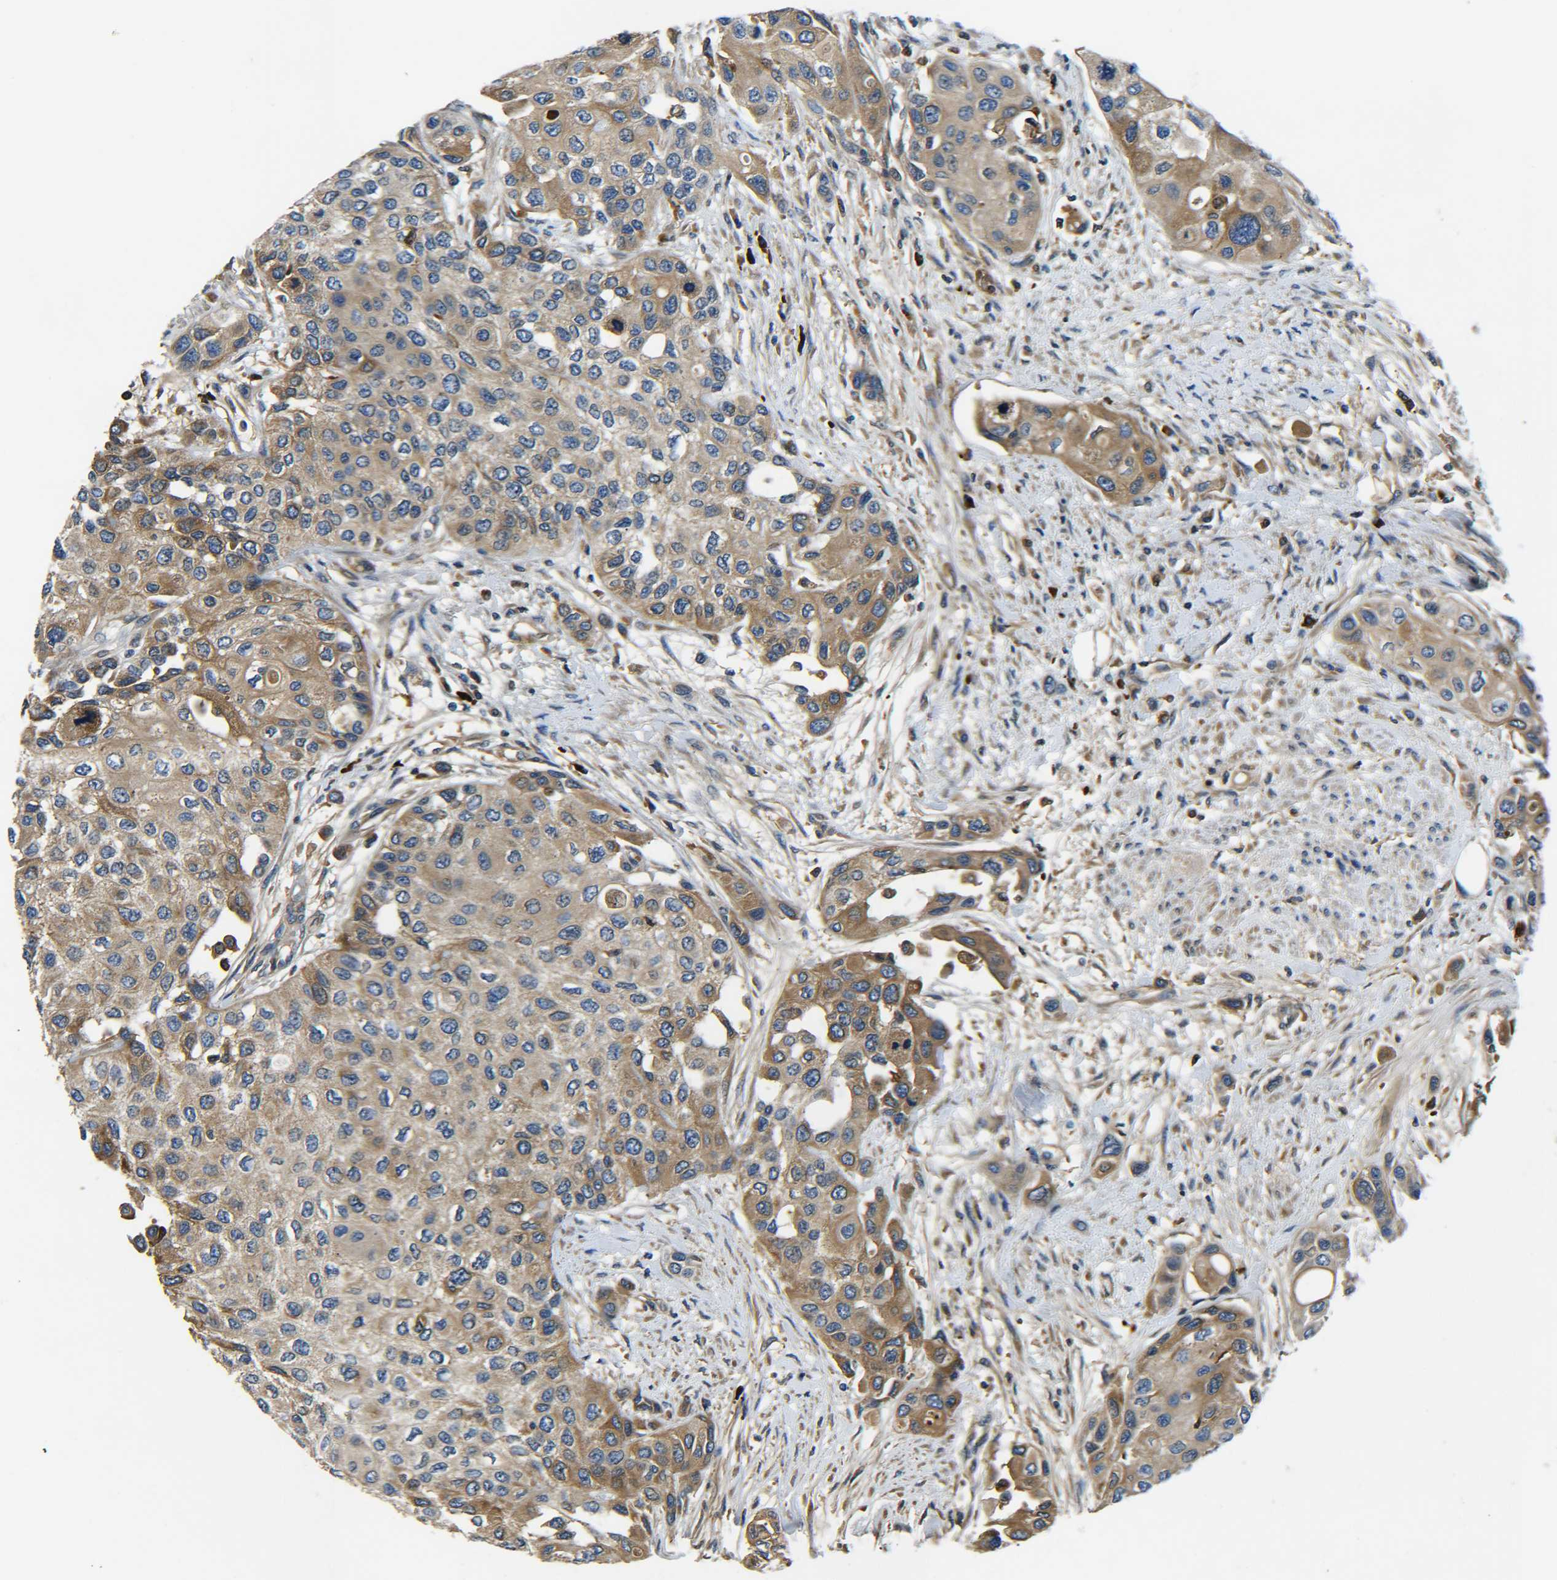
{"staining": {"intensity": "moderate", "quantity": ">75%", "location": "cytoplasmic/membranous"}, "tissue": "urothelial cancer", "cell_type": "Tumor cells", "image_type": "cancer", "snomed": [{"axis": "morphology", "description": "Urothelial carcinoma, High grade"}, {"axis": "topography", "description": "Urinary bladder"}], "caption": "Urothelial cancer stained for a protein exhibits moderate cytoplasmic/membranous positivity in tumor cells.", "gene": "RAB1B", "patient": {"sex": "female", "age": 56}}